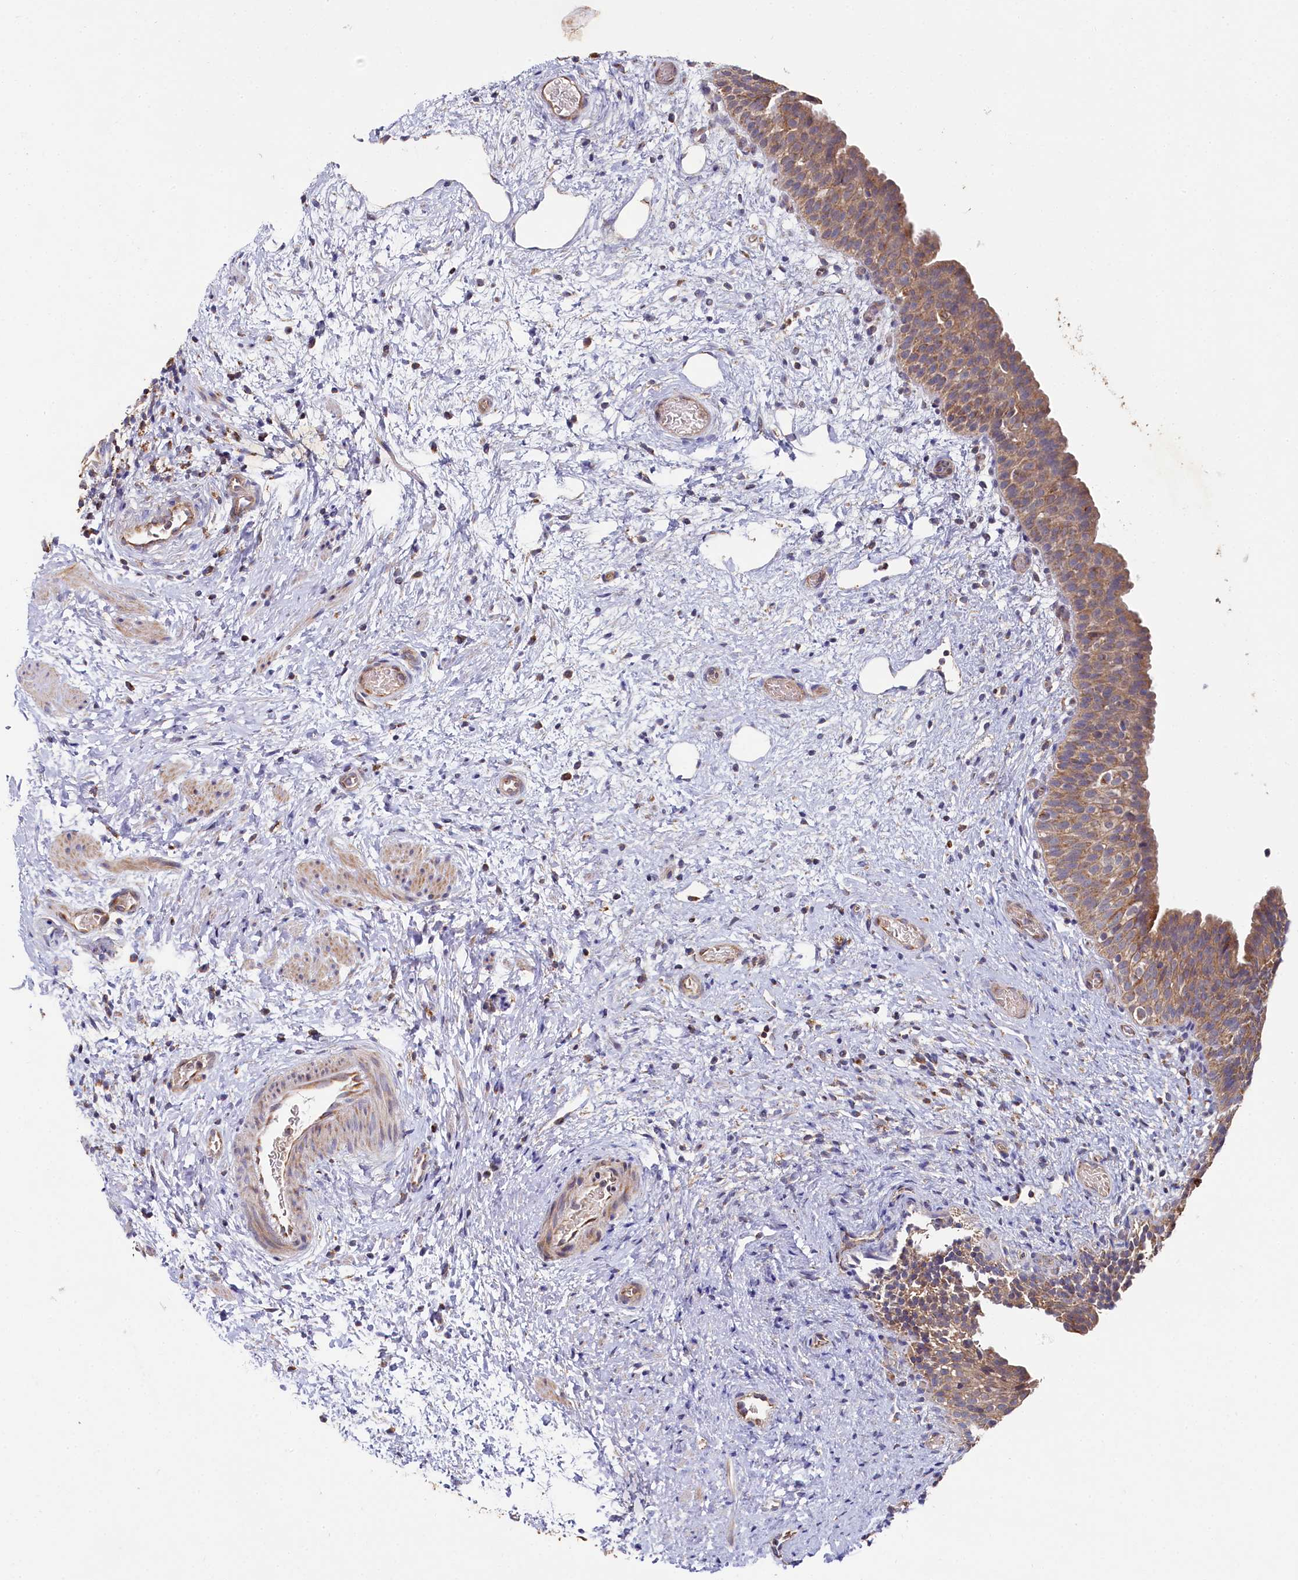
{"staining": {"intensity": "moderate", "quantity": ">75%", "location": "cytoplasmic/membranous"}, "tissue": "urinary bladder", "cell_type": "Urothelial cells", "image_type": "normal", "snomed": [{"axis": "morphology", "description": "Normal tissue, NOS"}, {"axis": "topography", "description": "Urinary bladder"}], "caption": "A medium amount of moderate cytoplasmic/membranous expression is seen in about >75% of urothelial cells in benign urinary bladder. (DAB (3,3'-diaminobenzidine) IHC with brightfield microscopy, high magnification).", "gene": "HAUS2", "patient": {"sex": "male", "age": 1}}